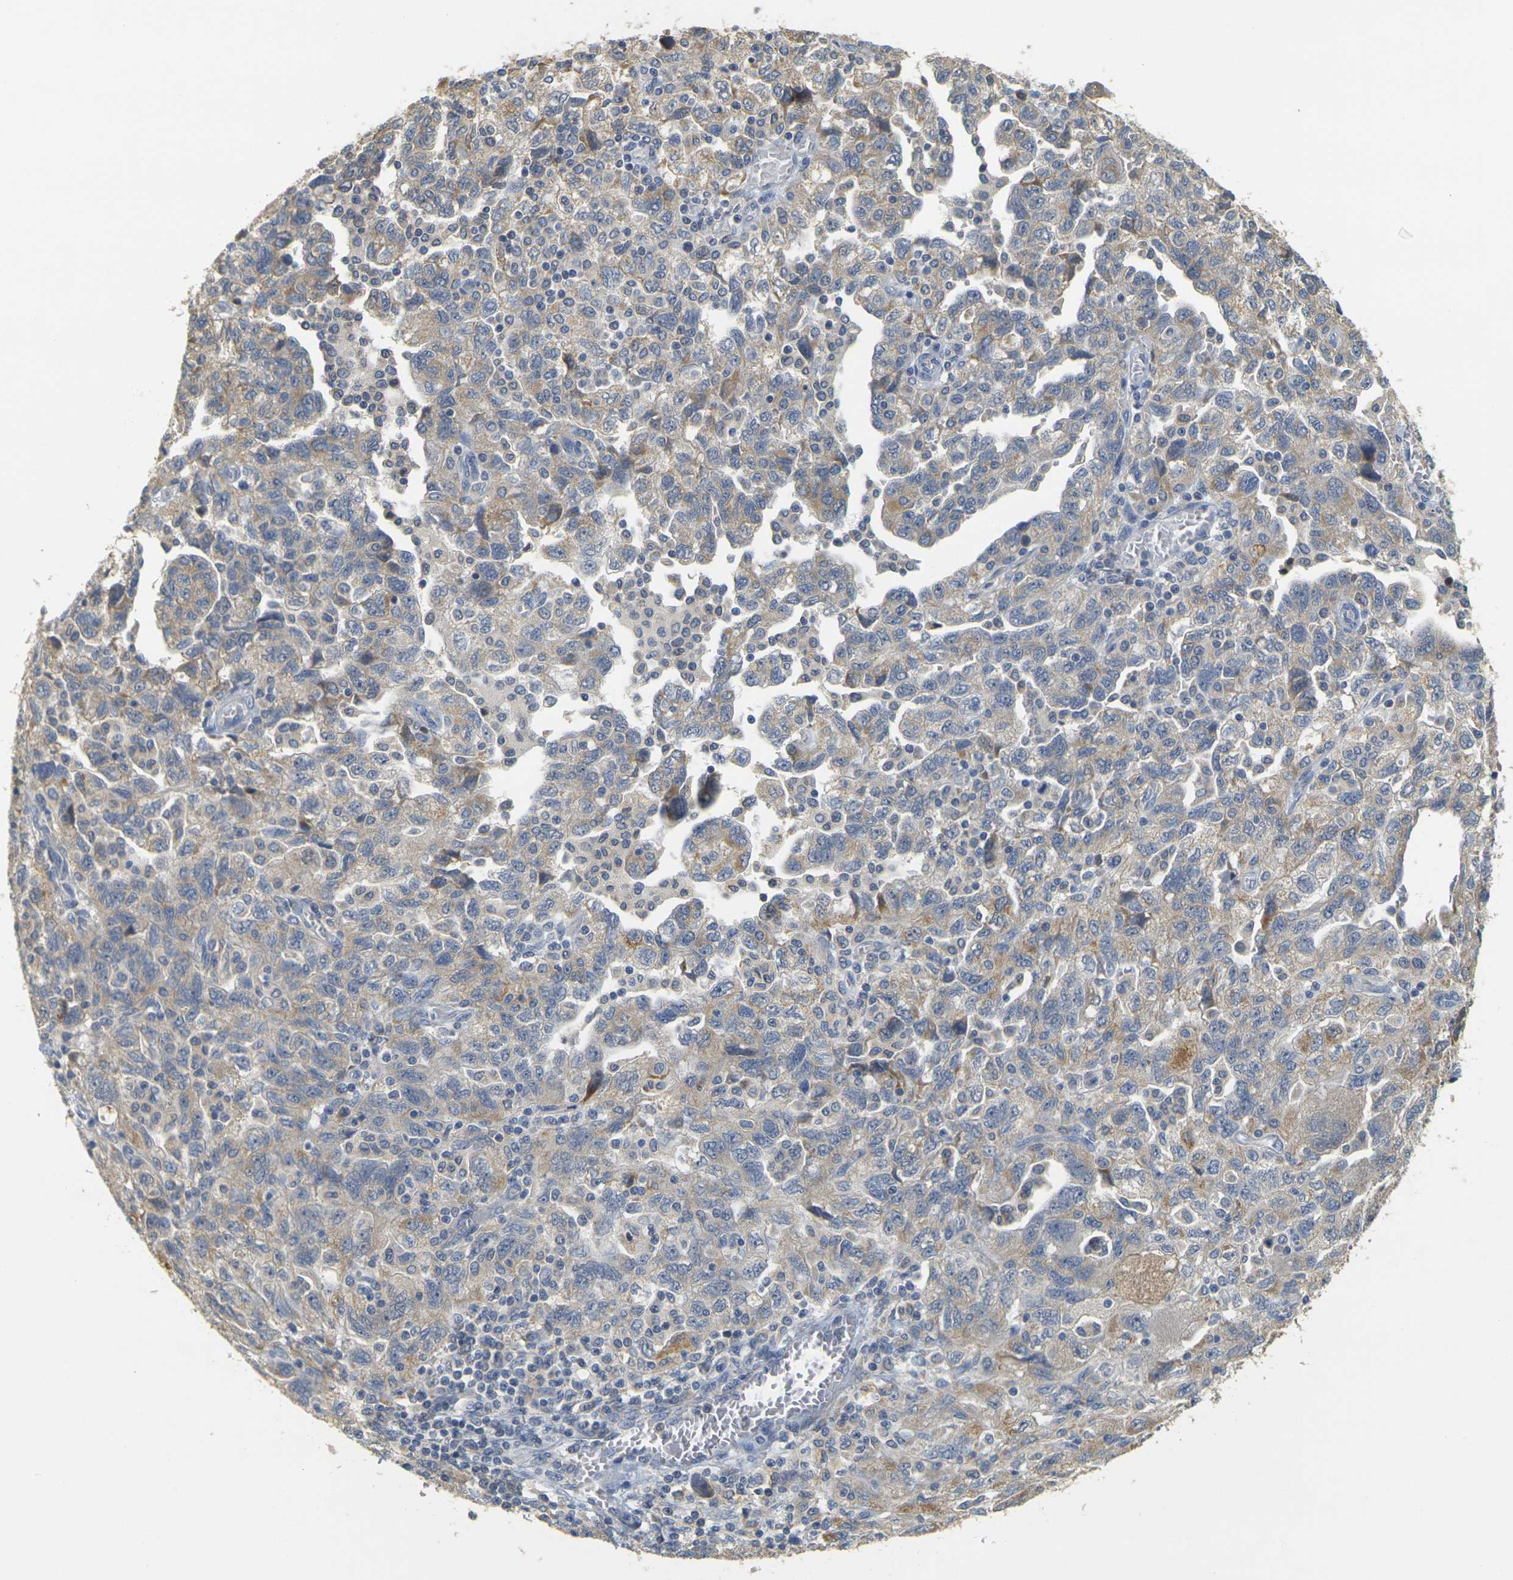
{"staining": {"intensity": "weak", "quantity": ">75%", "location": "cytoplasmic/membranous"}, "tissue": "ovarian cancer", "cell_type": "Tumor cells", "image_type": "cancer", "snomed": [{"axis": "morphology", "description": "Carcinoma, NOS"}, {"axis": "morphology", "description": "Cystadenocarcinoma, serous, NOS"}, {"axis": "topography", "description": "Ovary"}], "caption": "Weak cytoplasmic/membranous expression is present in approximately >75% of tumor cells in ovarian carcinoma.", "gene": "GDAP1", "patient": {"sex": "female", "age": 69}}